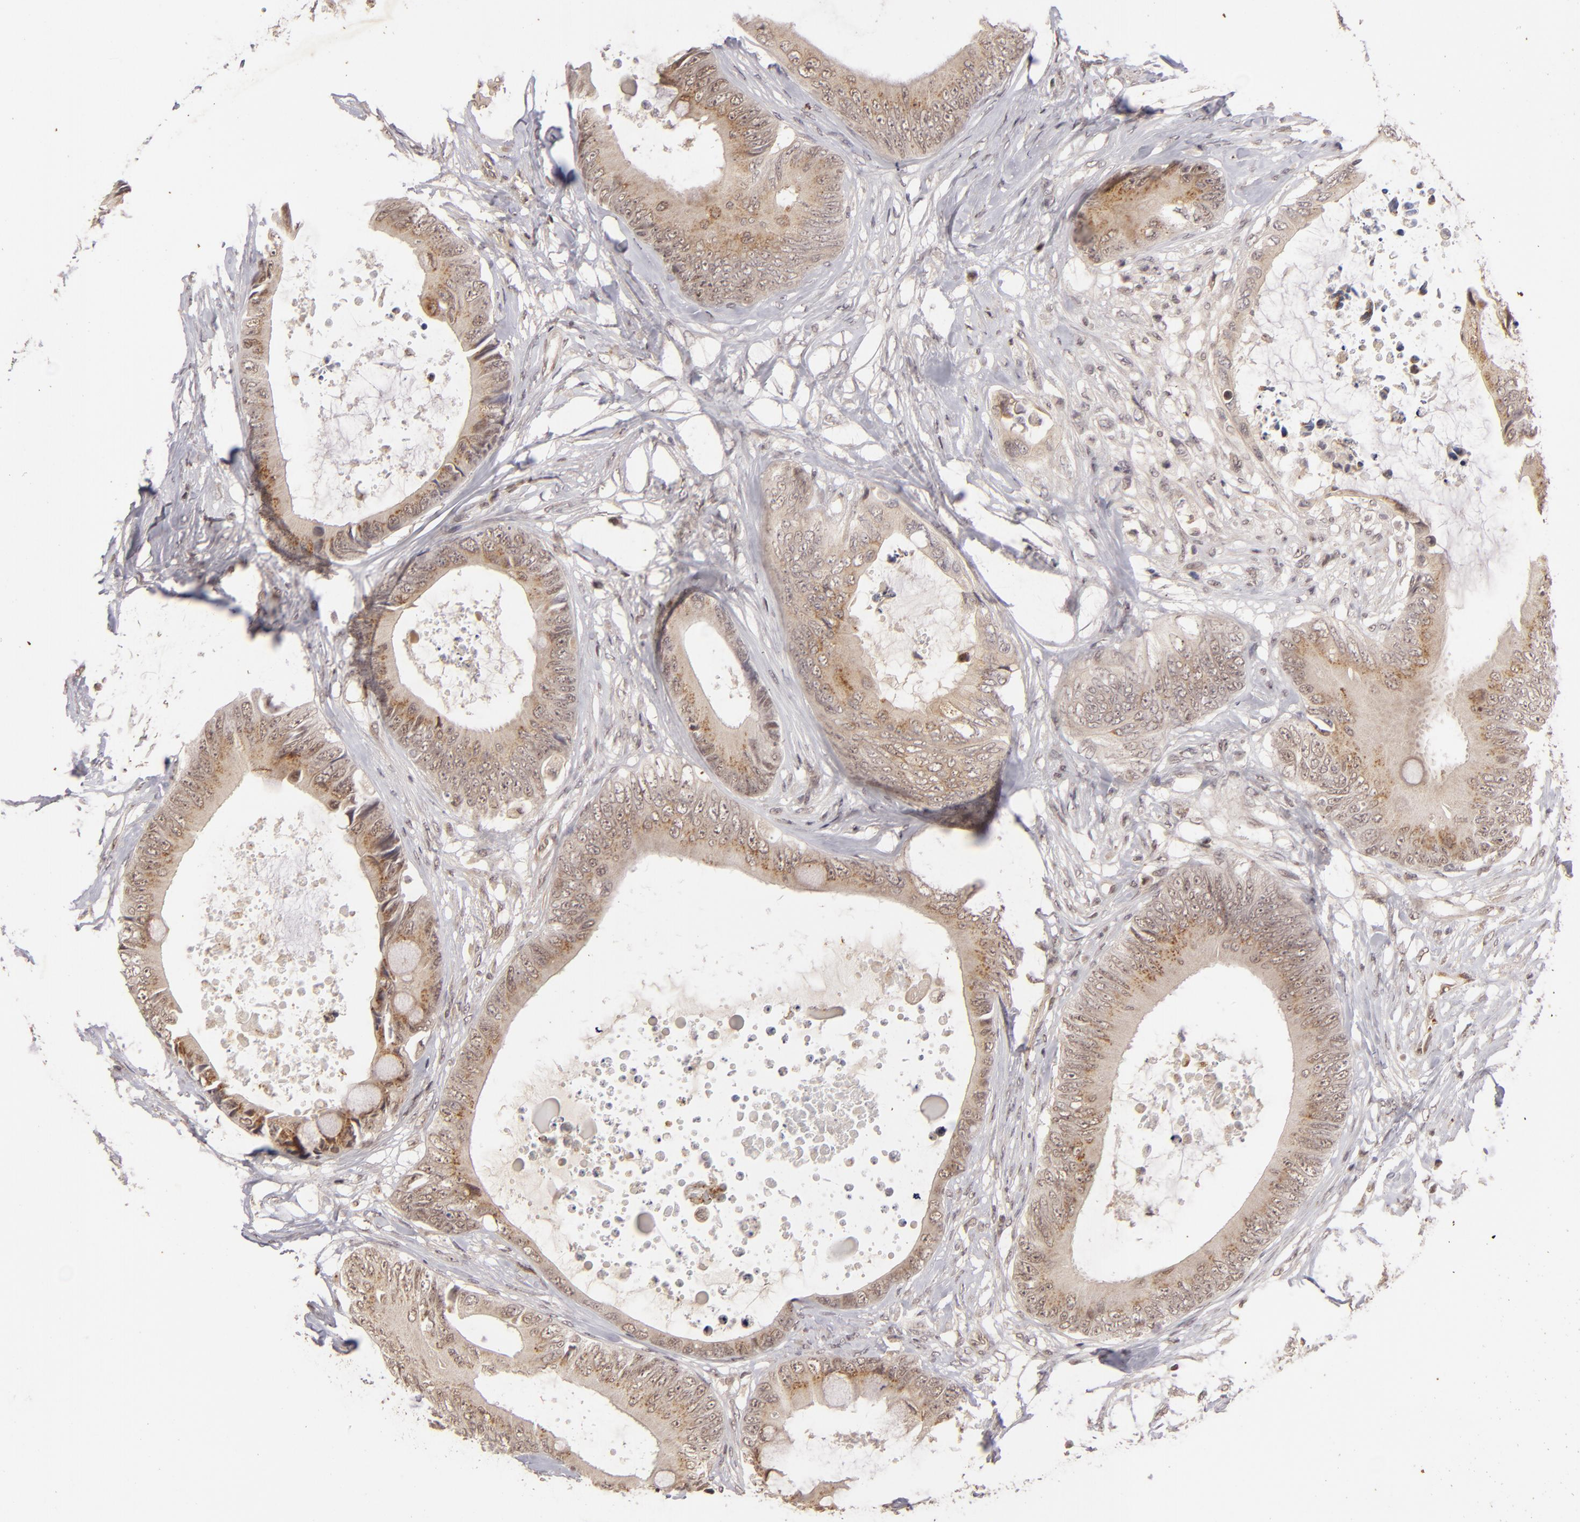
{"staining": {"intensity": "weak", "quantity": ">75%", "location": "cytoplasmic/membranous"}, "tissue": "colorectal cancer", "cell_type": "Tumor cells", "image_type": "cancer", "snomed": [{"axis": "morphology", "description": "Normal tissue, NOS"}, {"axis": "morphology", "description": "Adenocarcinoma, NOS"}, {"axis": "topography", "description": "Rectum"}, {"axis": "topography", "description": "Peripheral nerve tissue"}], "caption": "An image showing weak cytoplasmic/membranous expression in approximately >75% of tumor cells in adenocarcinoma (colorectal), as visualized by brown immunohistochemical staining.", "gene": "DFFA", "patient": {"sex": "female", "age": 77}}